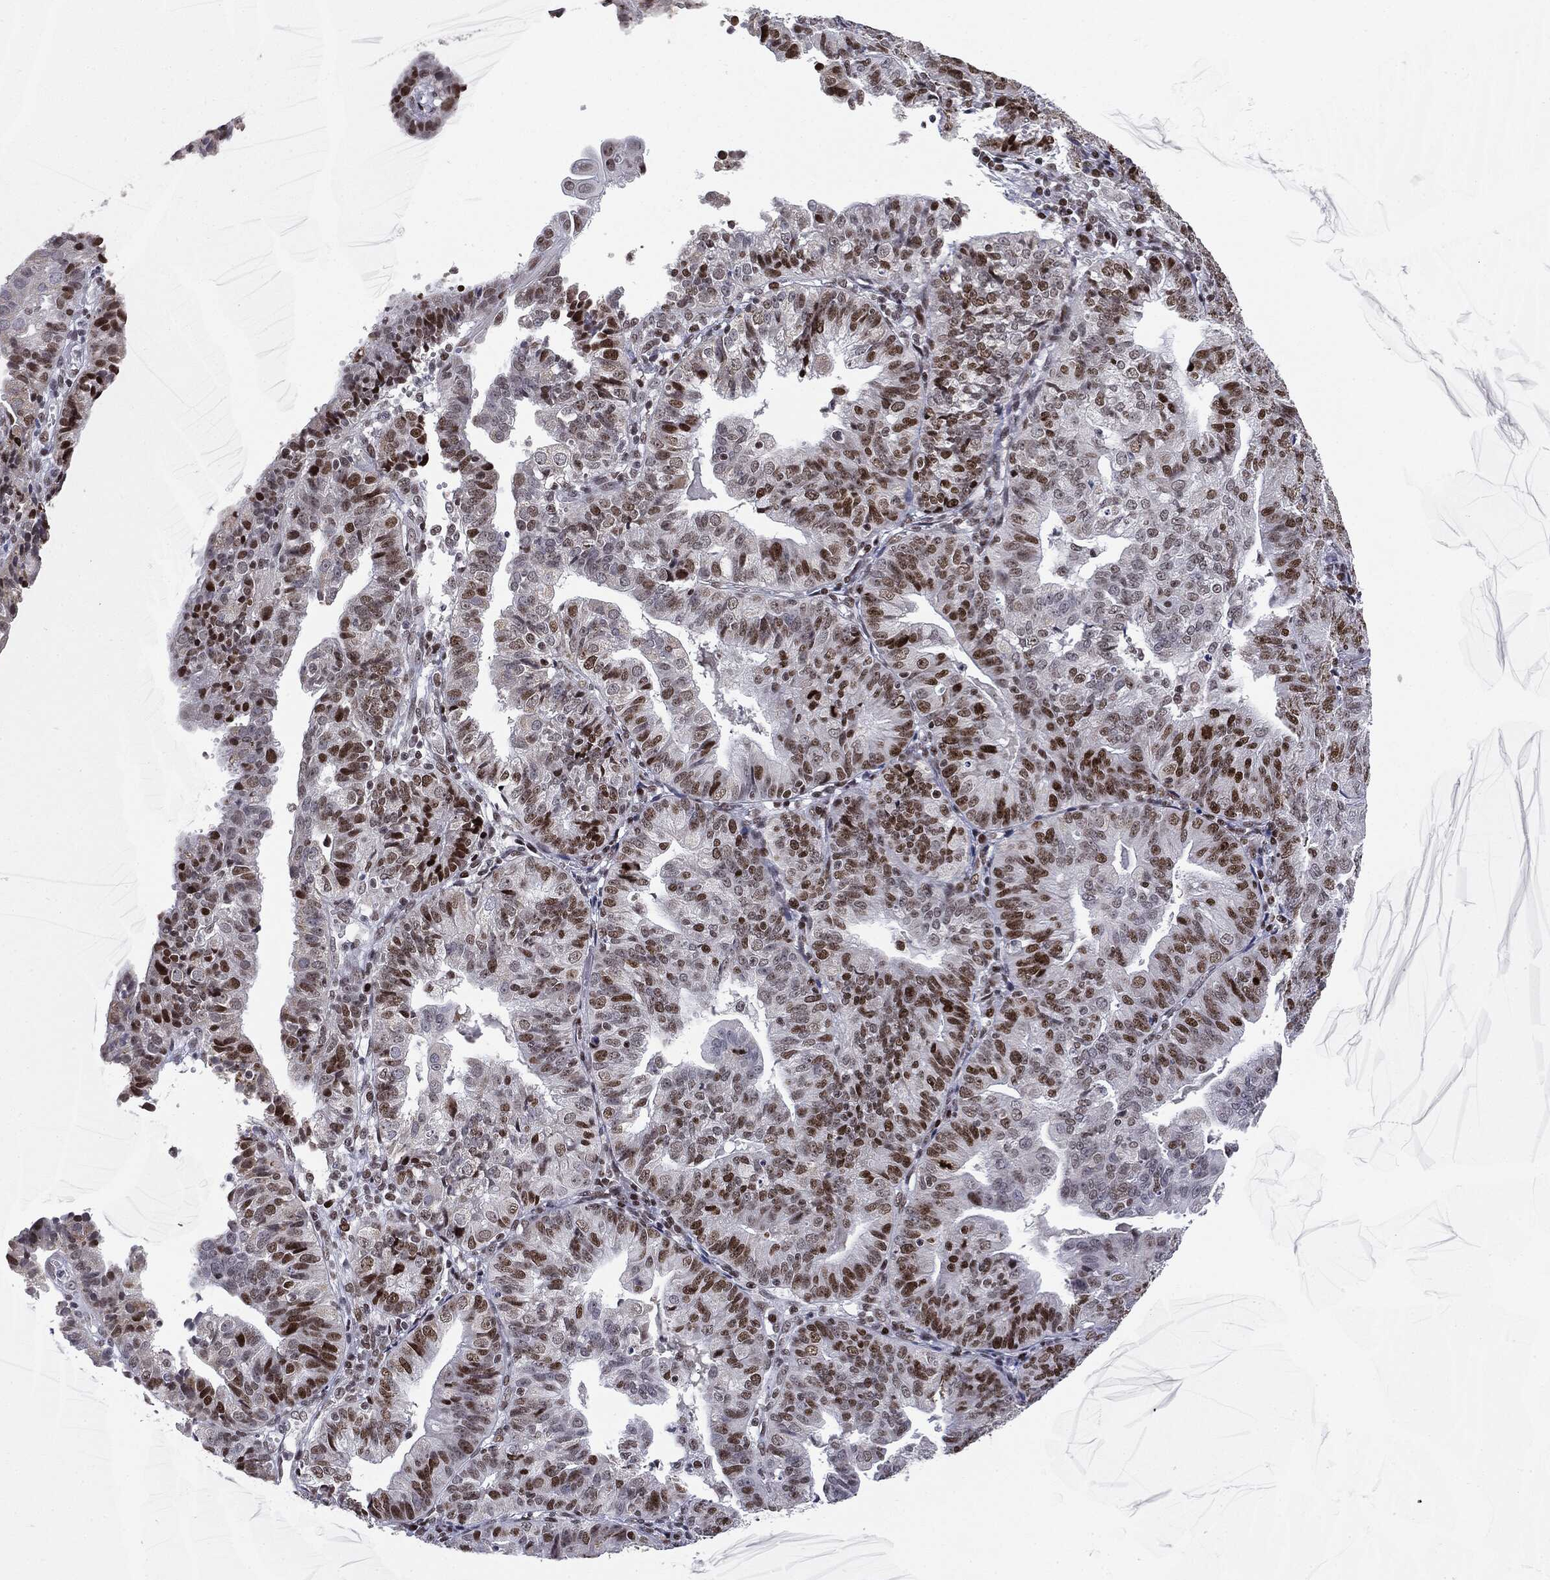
{"staining": {"intensity": "strong", "quantity": "25%-75%", "location": "nuclear"}, "tissue": "endometrial cancer", "cell_type": "Tumor cells", "image_type": "cancer", "snomed": [{"axis": "morphology", "description": "Adenocarcinoma, NOS"}, {"axis": "topography", "description": "Endometrium"}], "caption": "Immunohistochemical staining of endometrial adenocarcinoma demonstrates strong nuclear protein staining in about 25%-75% of tumor cells. (DAB (3,3'-diaminobenzidine) IHC, brown staining for protein, blue staining for nuclei).", "gene": "MDC1", "patient": {"sex": "female", "age": 56}}